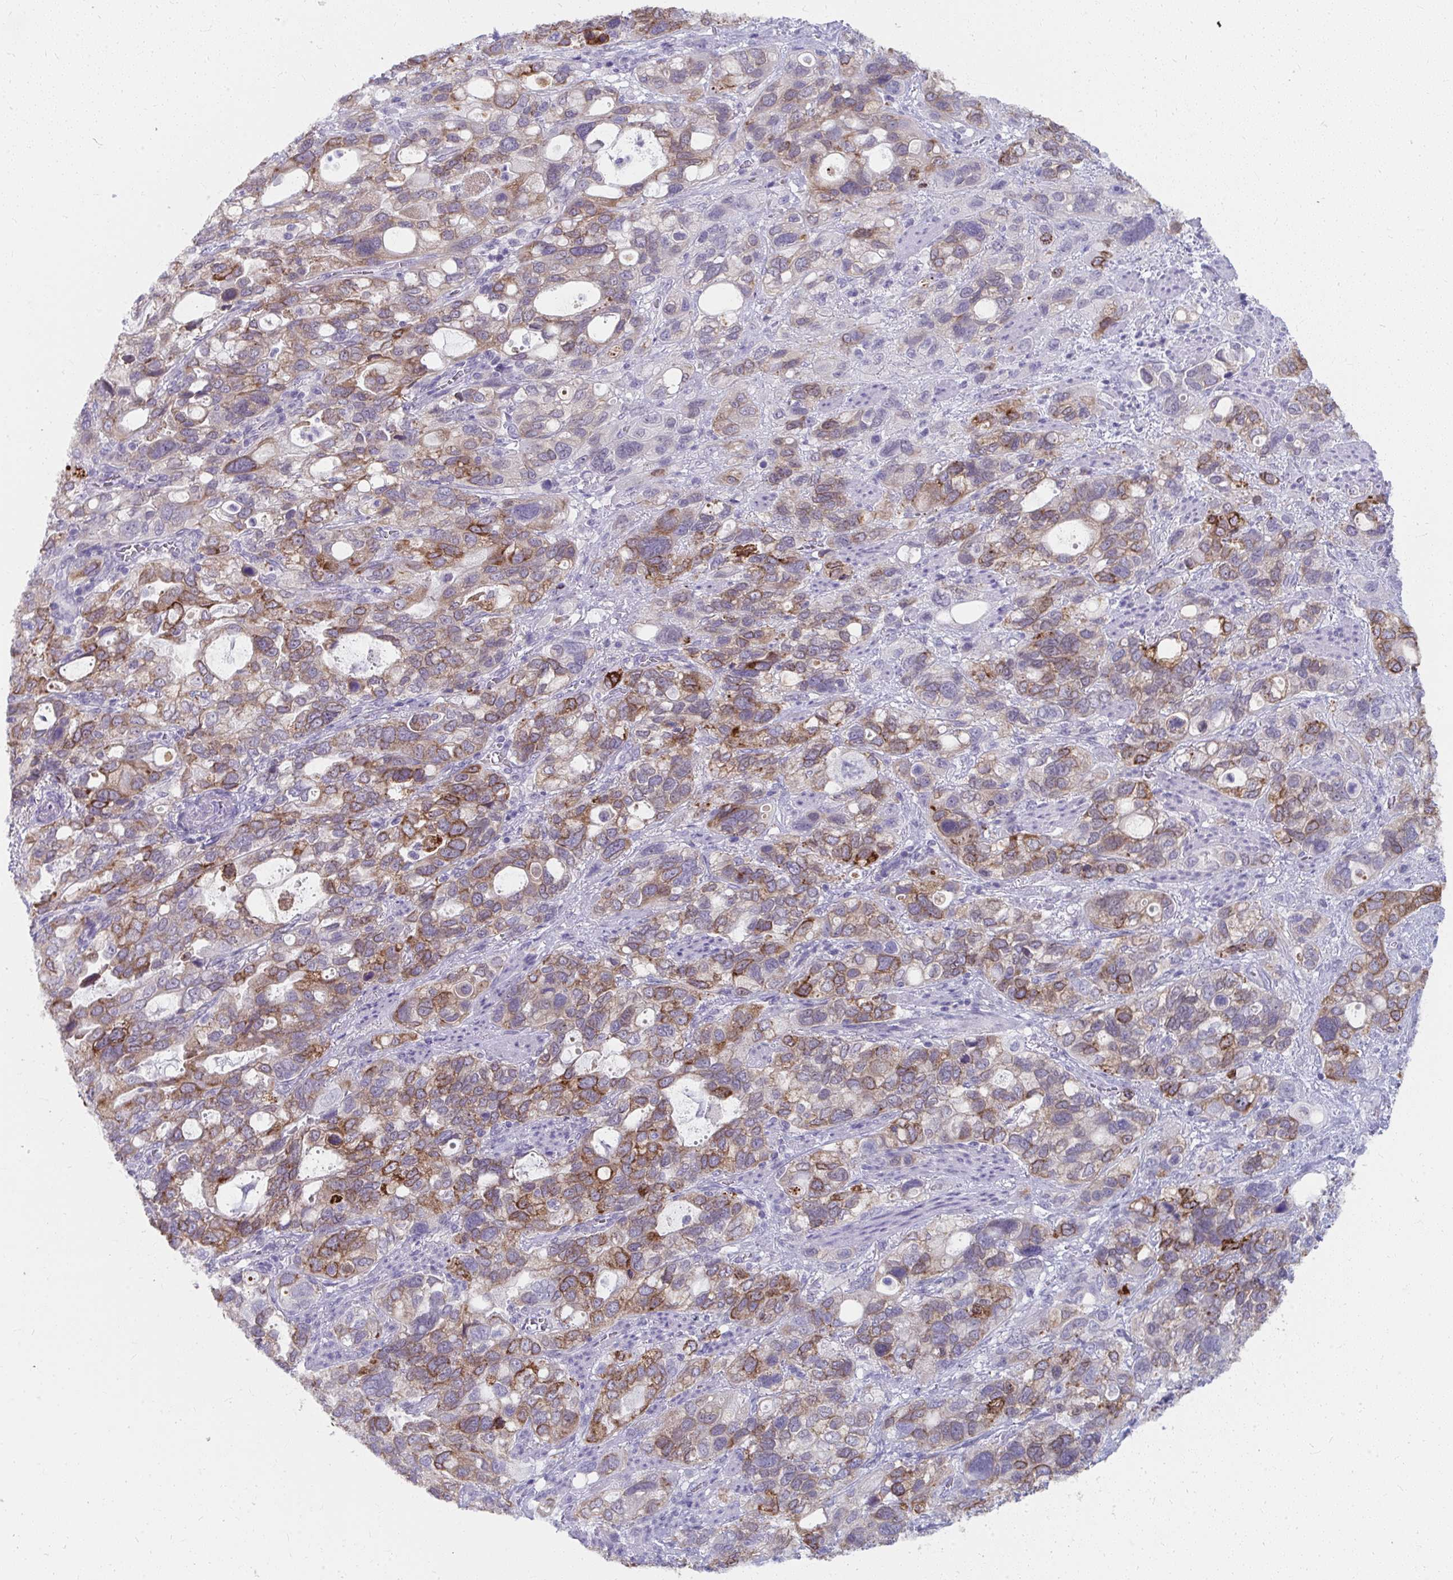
{"staining": {"intensity": "moderate", "quantity": ">75%", "location": "cytoplasmic/membranous"}, "tissue": "stomach cancer", "cell_type": "Tumor cells", "image_type": "cancer", "snomed": [{"axis": "morphology", "description": "Adenocarcinoma, NOS"}, {"axis": "topography", "description": "Stomach, upper"}], "caption": "Human stomach cancer stained with a brown dye shows moderate cytoplasmic/membranous positive expression in approximately >75% of tumor cells.", "gene": "UGT3A2", "patient": {"sex": "female", "age": 81}}